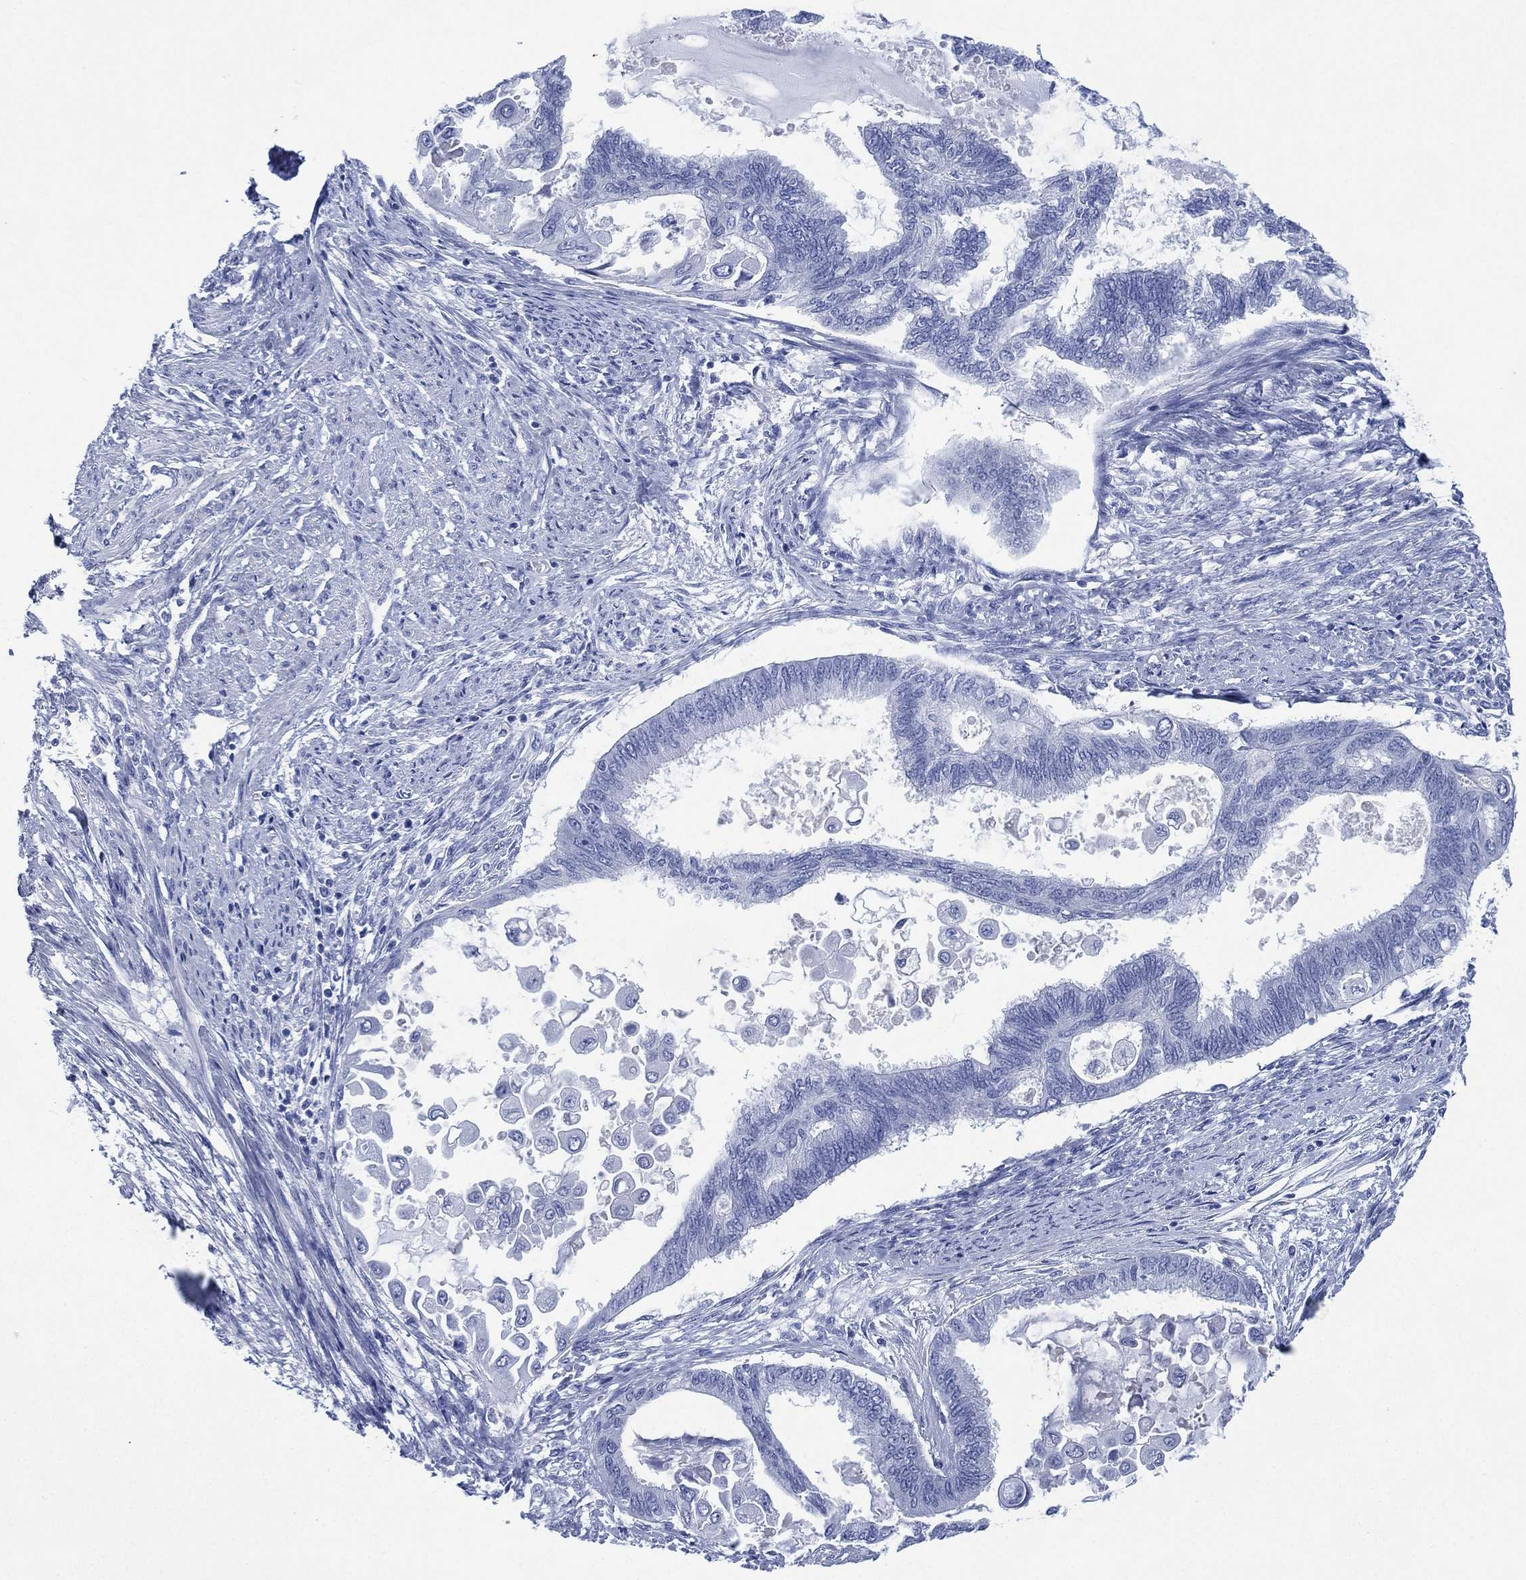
{"staining": {"intensity": "negative", "quantity": "none", "location": "none"}, "tissue": "endometrial cancer", "cell_type": "Tumor cells", "image_type": "cancer", "snomed": [{"axis": "morphology", "description": "Adenocarcinoma, NOS"}, {"axis": "topography", "description": "Endometrium"}], "caption": "Immunohistochemistry (IHC) of endometrial adenocarcinoma displays no expression in tumor cells.", "gene": "SIGLECL1", "patient": {"sex": "female", "age": 86}}